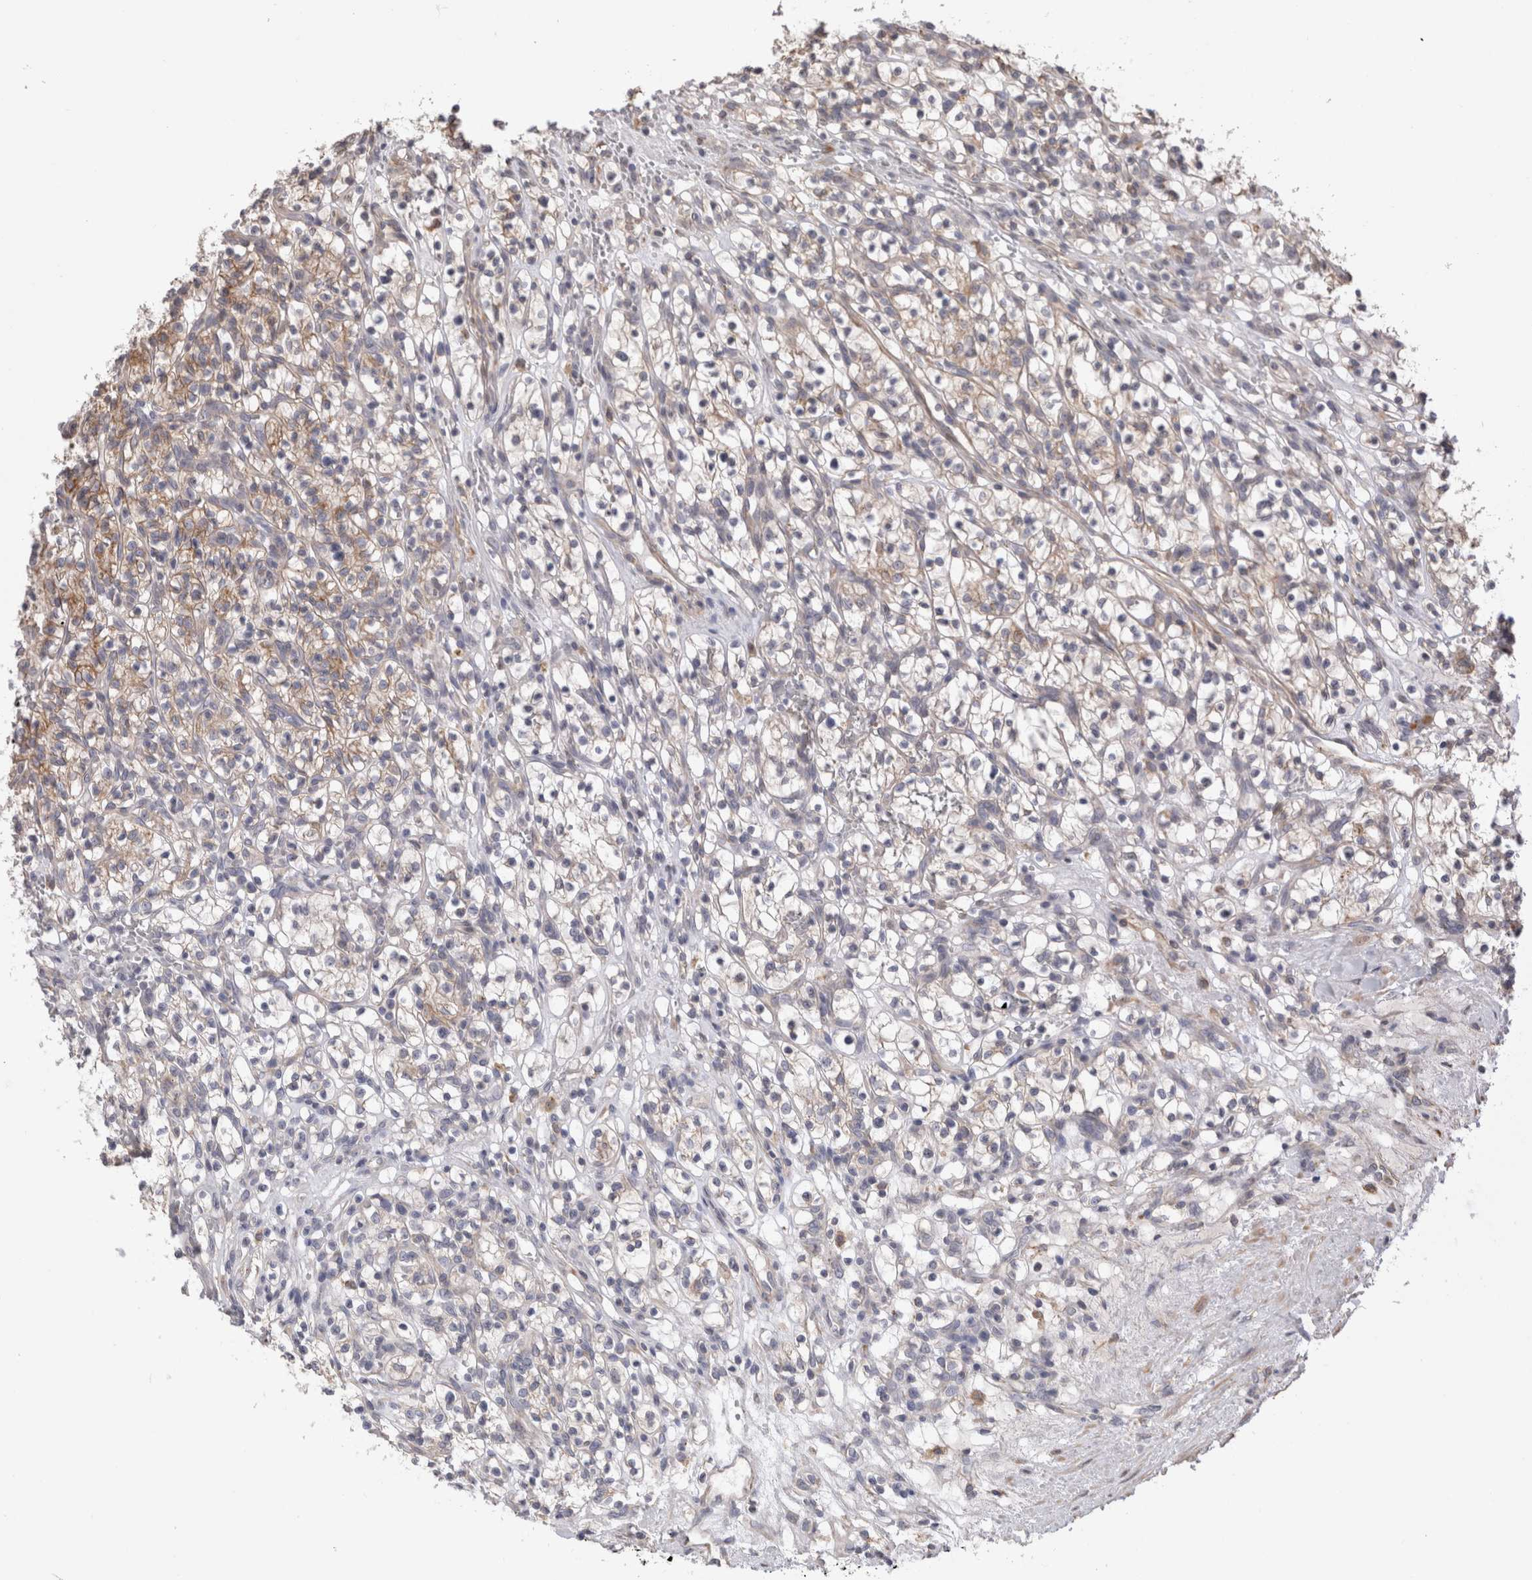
{"staining": {"intensity": "weak", "quantity": "25%-75%", "location": "cytoplasmic/membranous"}, "tissue": "renal cancer", "cell_type": "Tumor cells", "image_type": "cancer", "snomed": [{"axis": "morphology", "description": "Adenocarcinoma, NOS"}, {"axis": "topography", "description": "Kidney"}], "caption": "About 25%-75% of tumor cells in renal cancer demonstrate weak cytoplasmic/membranous protein expression as visualized by brown immunohistochemical staining.", "gene": "SMAP2", "patient": {"sex": "female", "age": 57}}